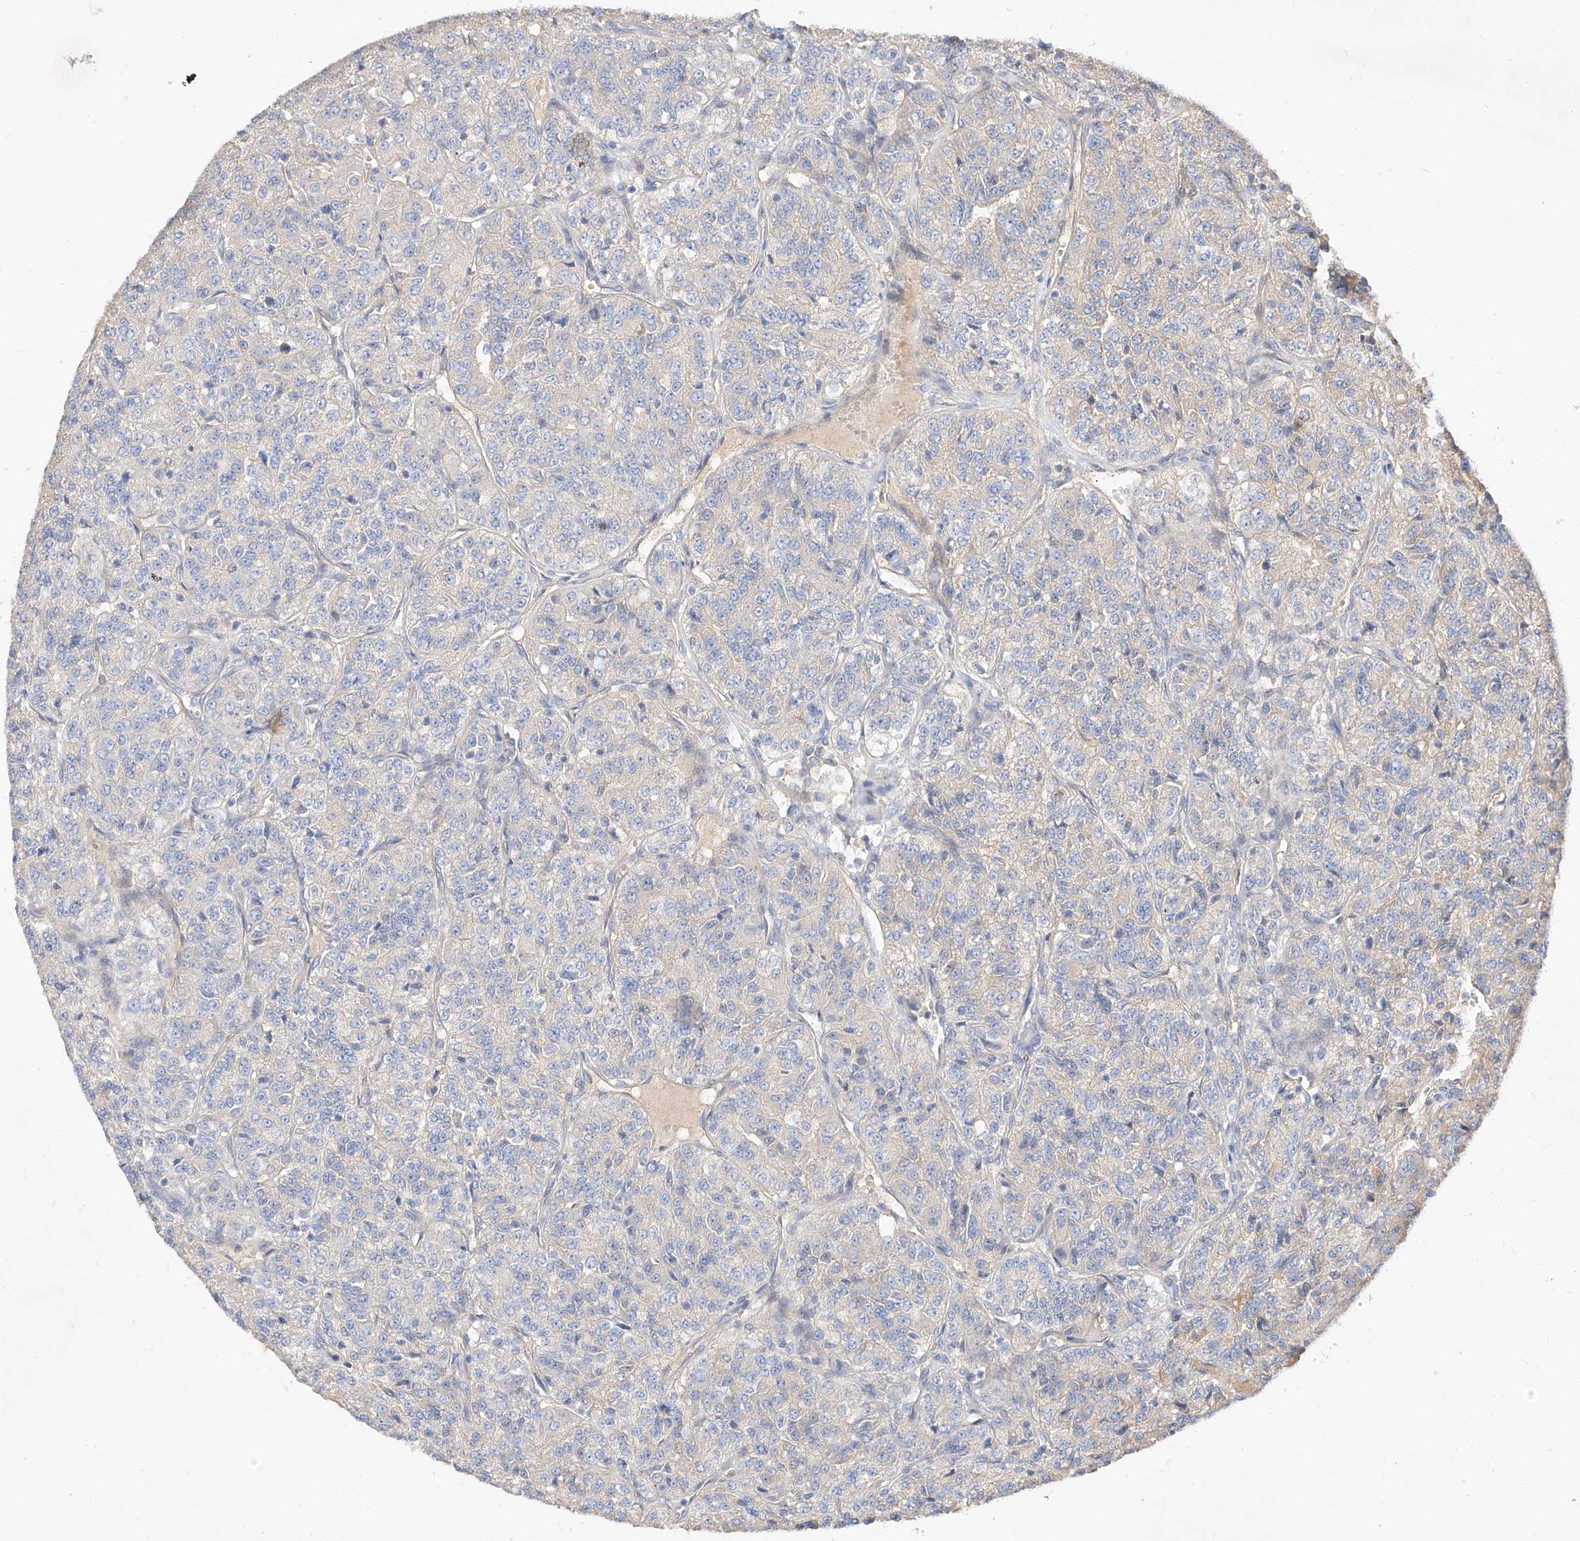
{"staining": {"intensity": "negative", "quantity": "none", "location": "none"}, "tissue": "renal cancer", "cell_type": "Tumor cells", "image_type": "cancer", "snomed": [{"axis": "morphology", "description": "Adenocarcinoma, NOS"}, {"axis": "topography", "description": "Kidney"}], "caption": "Tumor cells show no significant expression in adenocarcinoma (renal). (Immunohistochemistry, brightfield microscopy, high magnification).", "gene": "DIRAS3", "patient": {"sex": "female", "age": 63}}